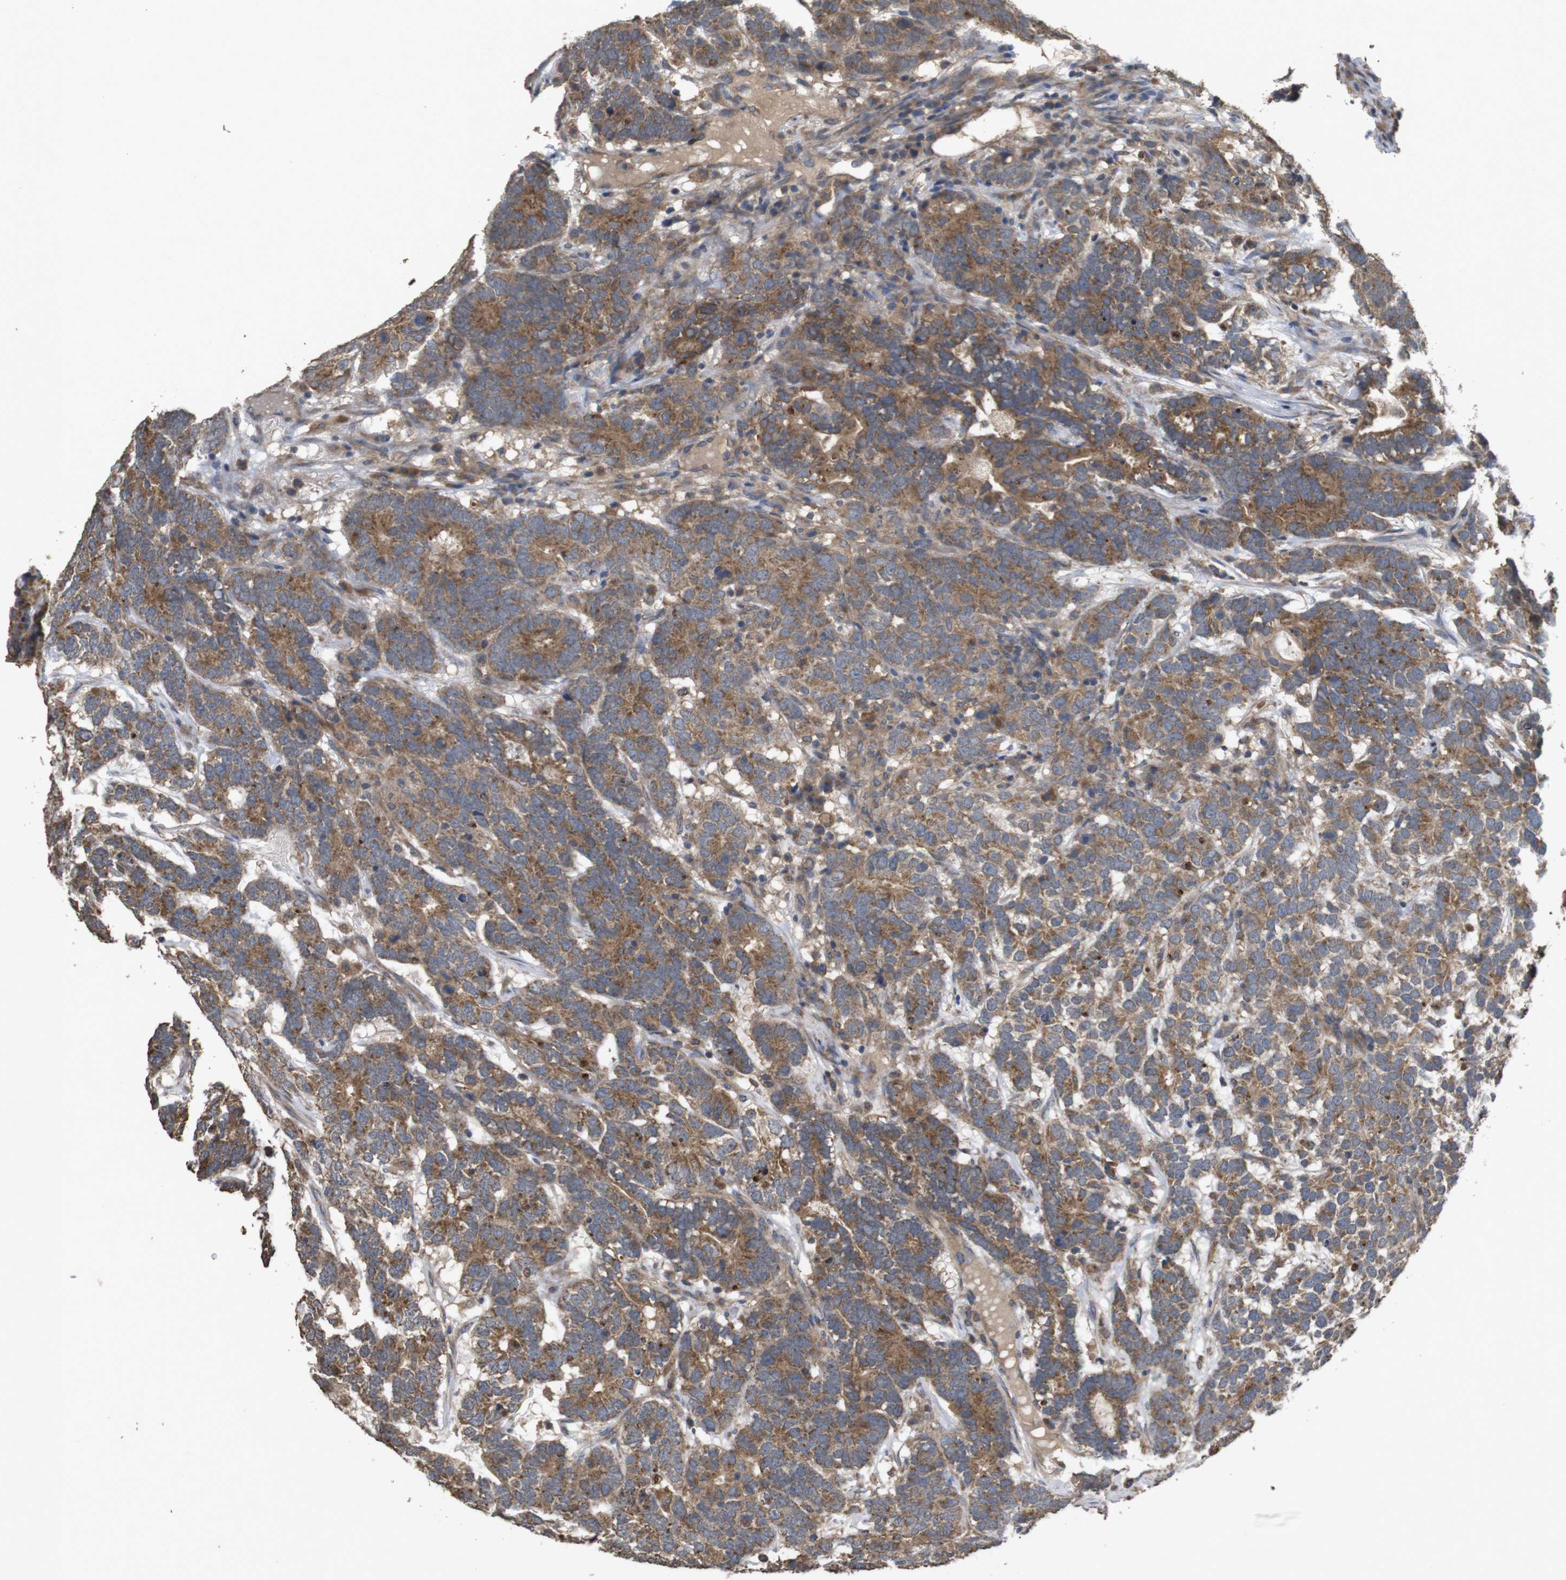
{"staining": {"intensity": "moderate", "quantity": ">75%", "location": "cytoplasmic/membranous"}, "tissue": "testis cancer", "cell_type": "Tumor cells", "image_type": "cancer", "snomed": [{"axis": "morphology", "description": "Carcinoma, Embryonal, NOS"}, {"axis": "topography", "description": "Testis"}], "caption": "Immunohistochemistry micrograph of testis embryonal carcinoma stained for a protein (brown), which displays medium levels of moderate cytoplasmic/membranous staining in about >75% of tumor cells.", "gene": "KCNS3", "patient": {"sex": "male", "age": 26}}